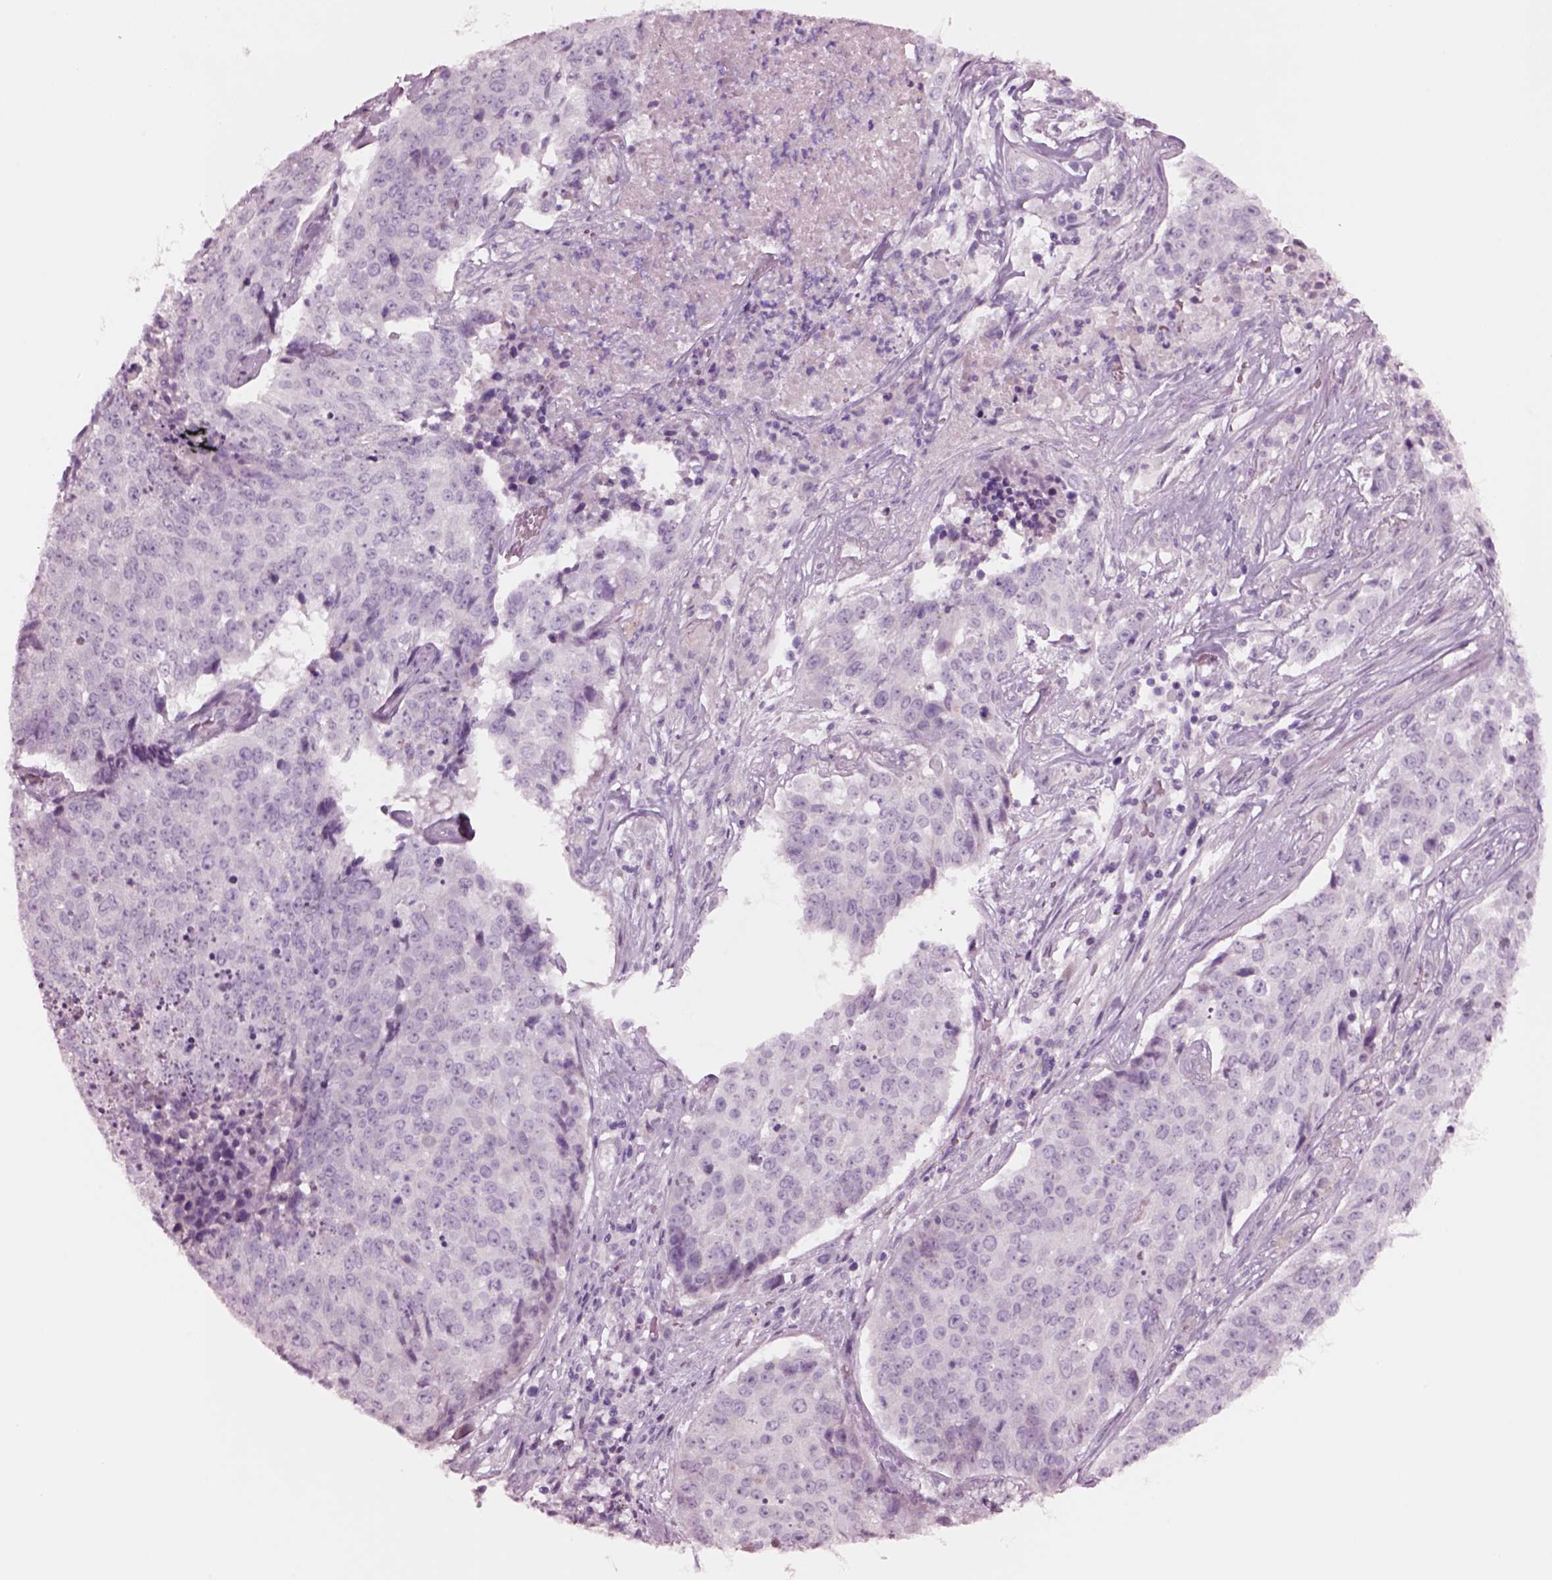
{"staining": {"intensity": "negative", "quantity": "none", "location": "none"}, "tissue": "lung cancer", "cell_type": "Tumor cells", "image_type": "cancer", "snomed": [{"axis": "morphology", "description": "Normal tissue, NOS"}, {"axis": "morphology", "description": "Squamous cell carcinoma, NOS"}, {"axis": "topography", "description": "Bronchus"}, {"axis": "topography", "description": "Lung"}], "caption": "Human lung squamous cell carcinoma stained for a protein using immunohistochemistry (IHC) shows no positivity in tumor cells.", "gene": "NMRK2", "patient": {"sex": "male", "age": 64}}